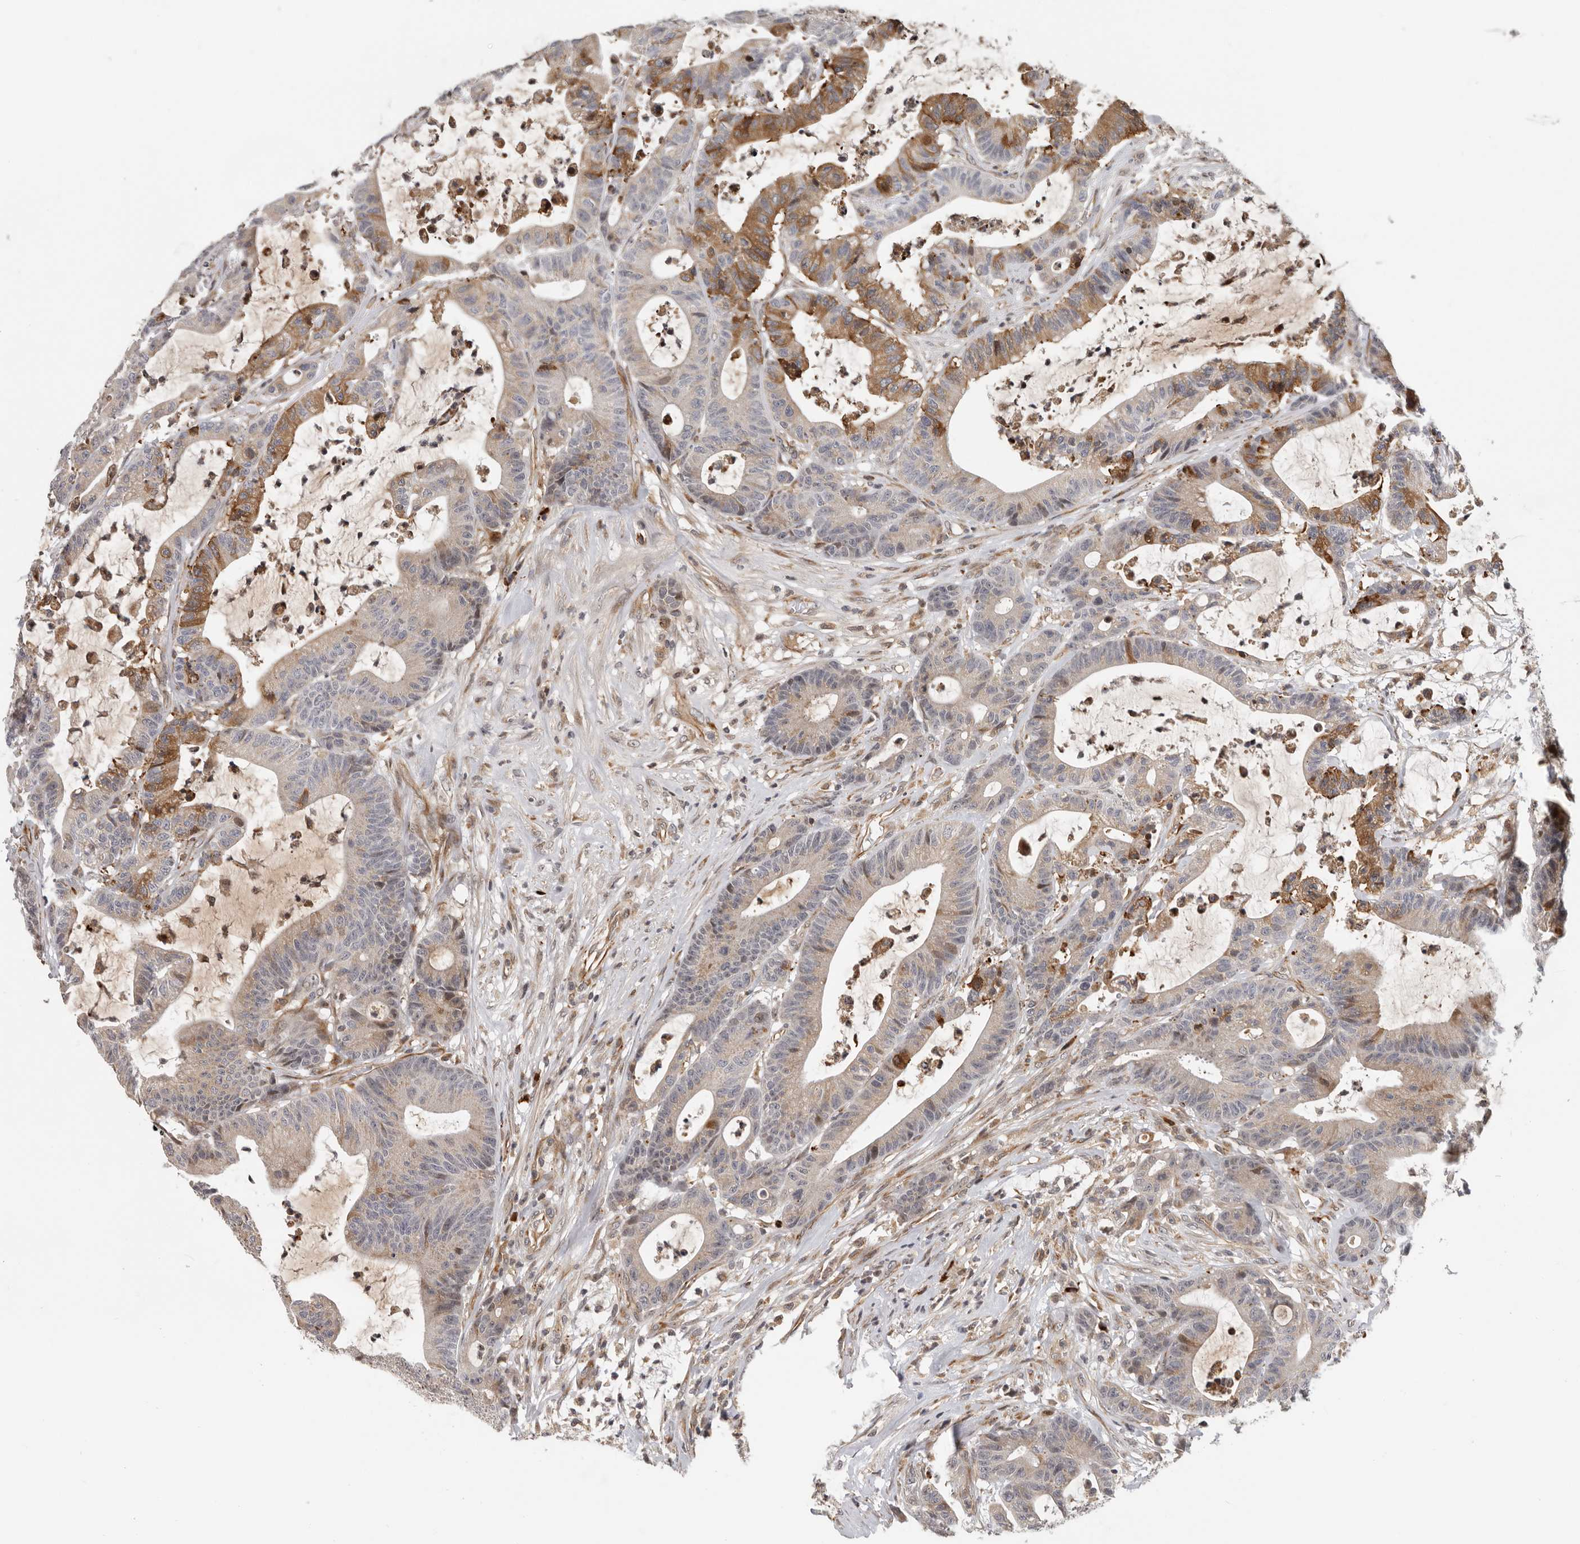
{"staining": {"intensity": "weak", "quantity": ">75%", "location": "cytoplasmic/membranous"}, "tissue": "colorectal cancer", "cell_type": "Tumor cells", "image_type": "cancer", "snomed": [{"axis": "morphology", "description": "Adenocarcinoma, NOS"}, {"axis": "topography", "description": "Colon"}], "caption": "Protein staining reveals weak cytoplasmic/membranous positivity in about >75% of tumor cells in adenocarcinoma (colorectal).", "gene": "RNF157", "patient": {"sex": "female", "age": 84}}